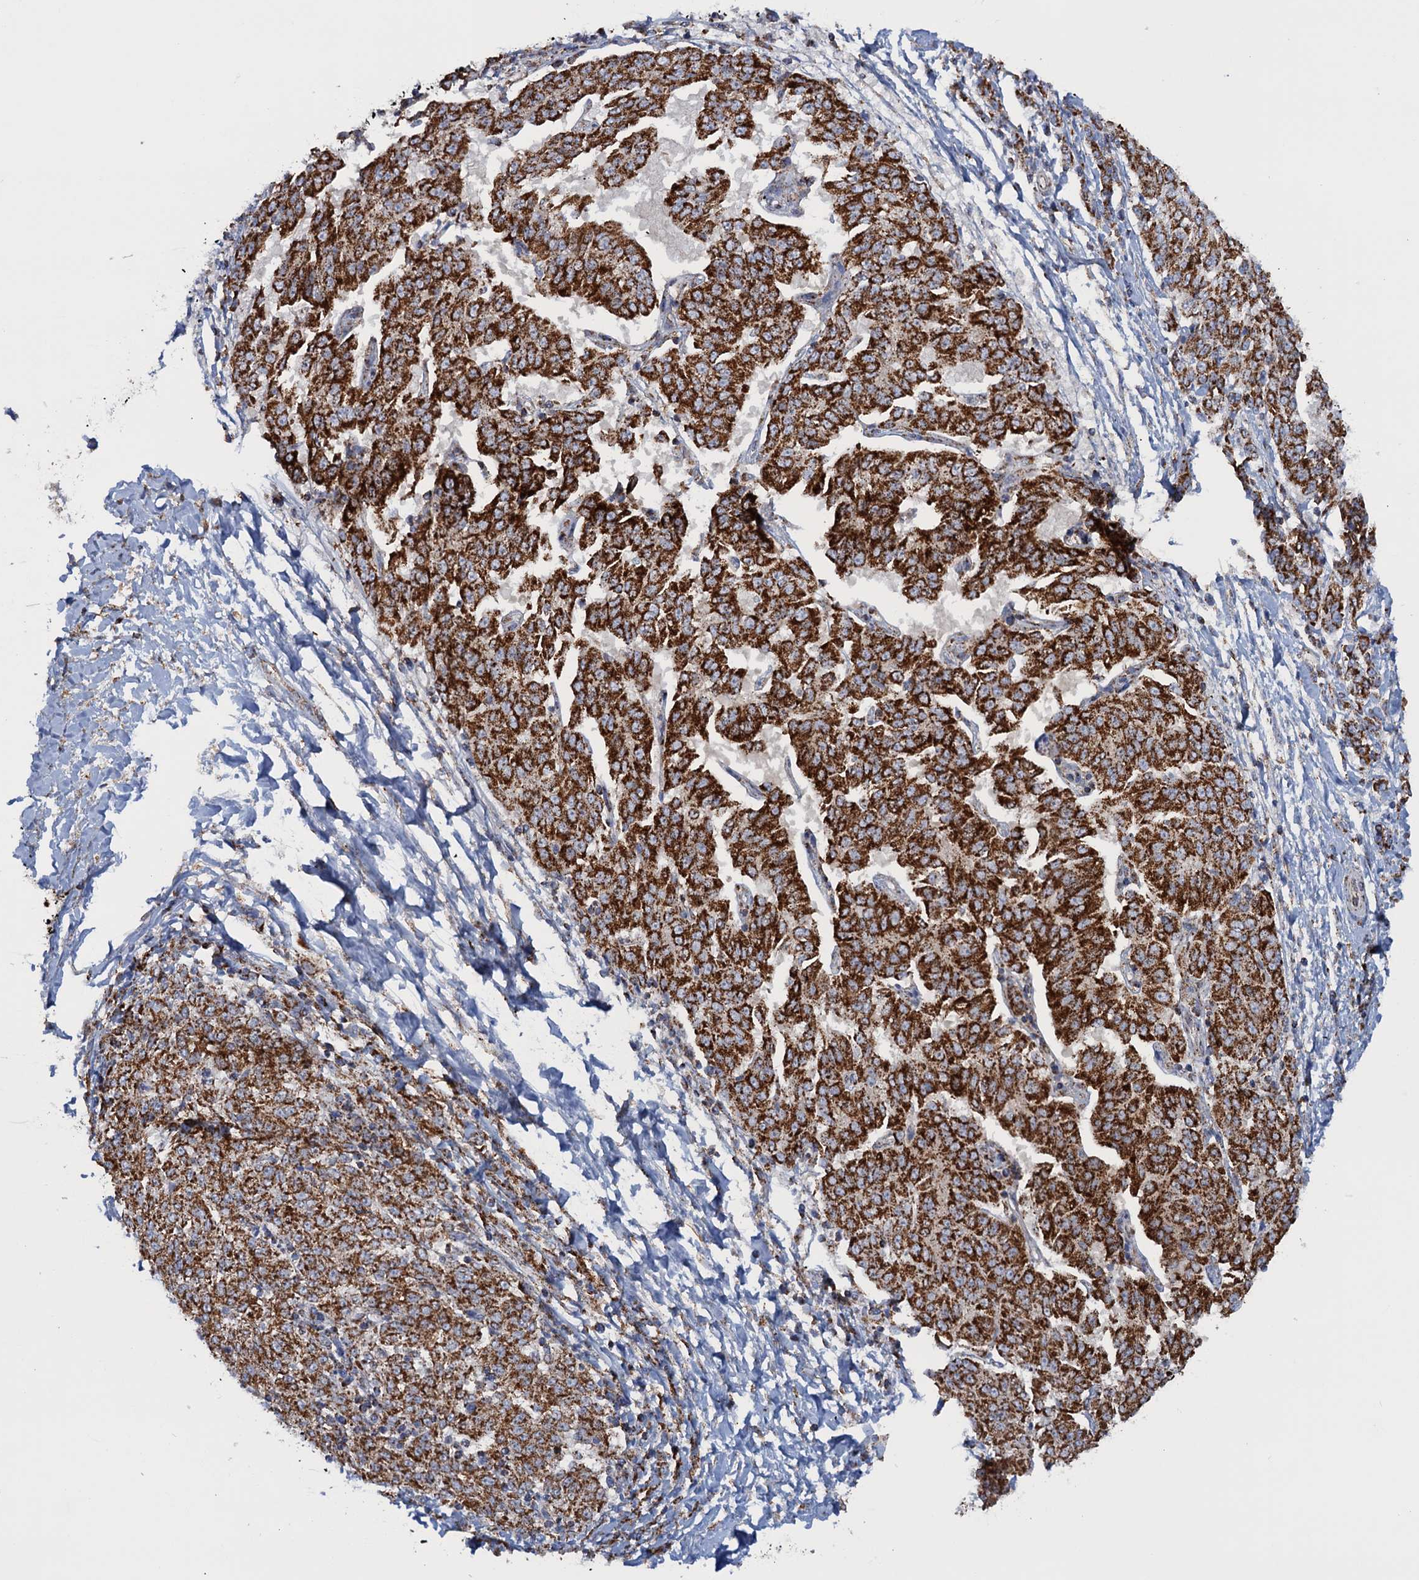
{"staining": {"intensity": "strong", "quantity": ">75%", "location": "cytoplasmic/membranous"}, "tissue": "melanoma", "cell_type": "Tumor cells", "image_type": "cancer", "snomed": [{"axis": "morphology", "description": "Malignant melanoma, NOS"}, {"axis": "topography", "description": "Skin"}], "caption": "A histopathology image showing strong cytoplasmic/membranous staining in about >75% of tumor cells in malignant melanoma, as visualized by brown immunohistochemical staining.", "gene": "GTPBP3", "patient": {"sex": "female", "age": 72}}